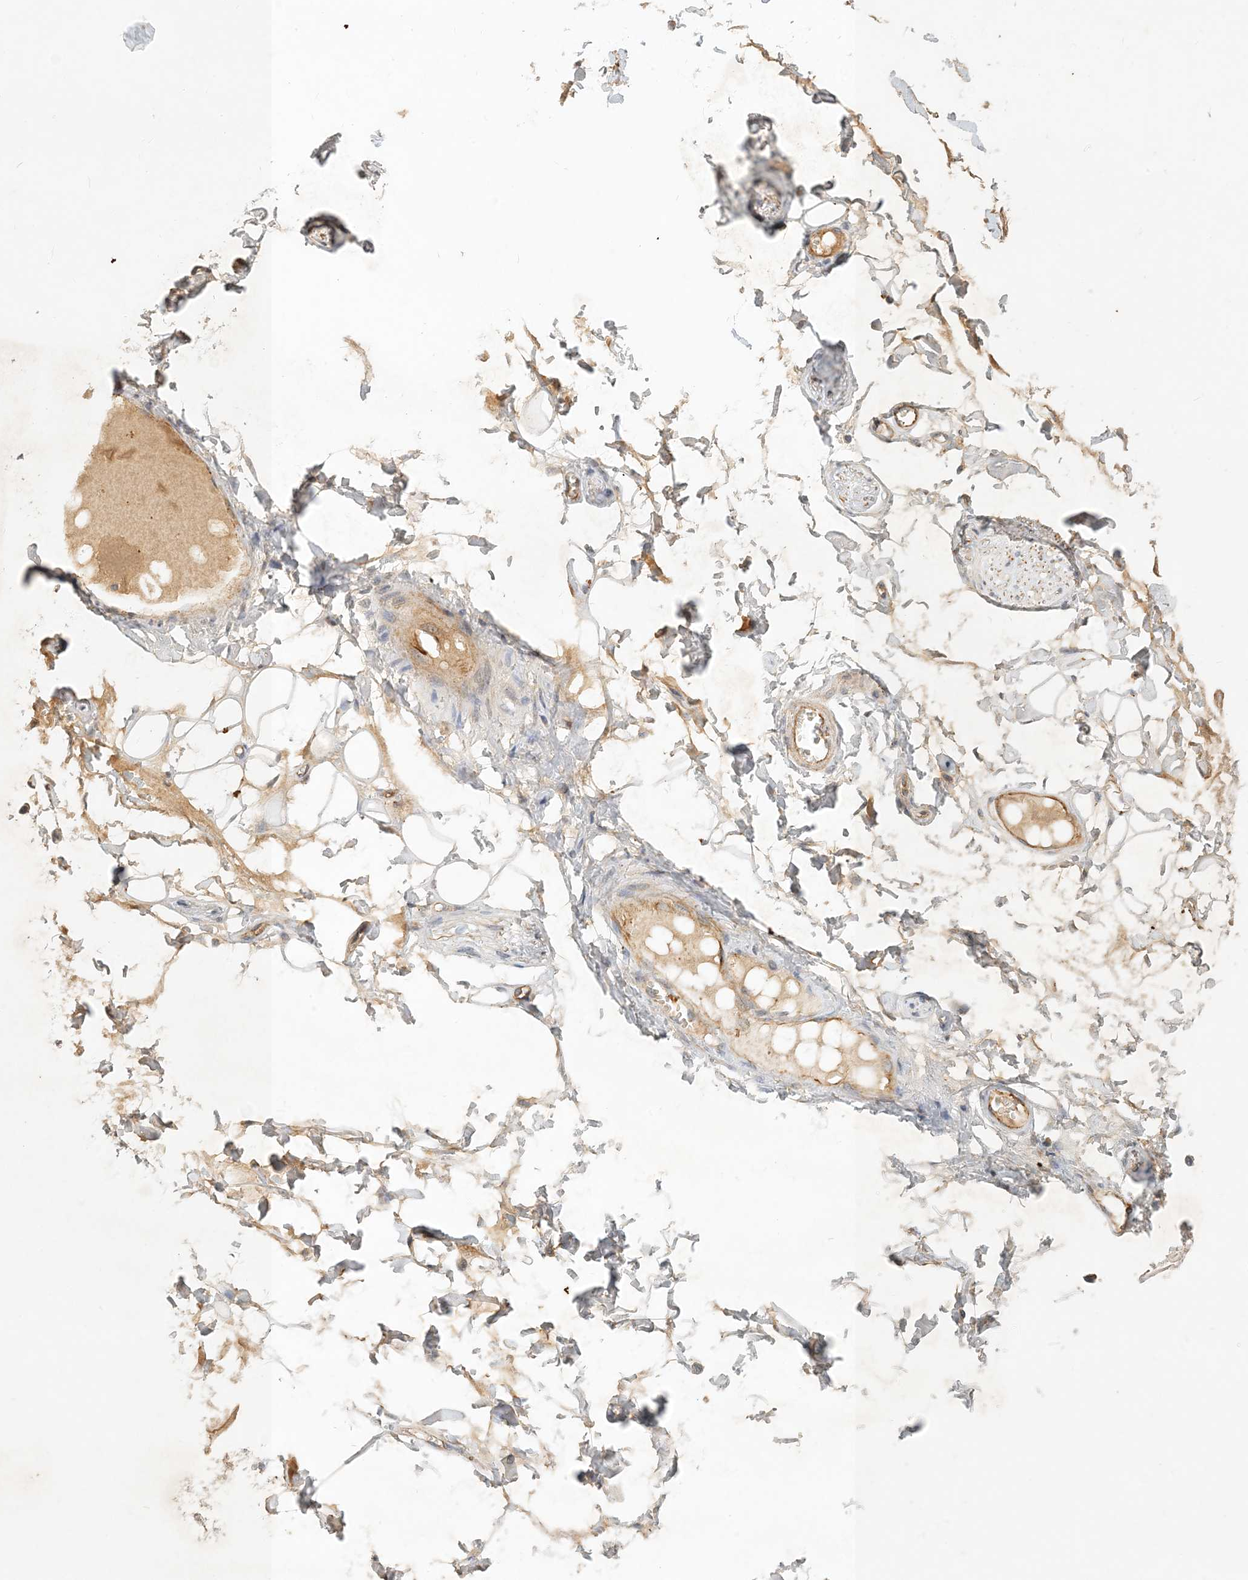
{"staining": {"intensity": "weak", "quantity": "25%-75%", "location": "cytoplasmic/membranous"}, "tissue": "adipose tissue", "cell_type": "Adipocytes", "image_type": "normal", "snomed": [{"axis": "morphology", "description": "Normal tissue, NOS"}, {"axis": "morphology", "description": "Inflammation, NOS"}, {"axis": "topography", "description": "Salivary gland"}, {"axis": "topography", "description": "Peripheral nerve tissue"}], "caption": "A histopathology image of human adipose tissue stained for a protein demonstrates weak cytoplasmic/membranous brown staining in adipocytes. (DAB = brown stain, brightfield microscopy at high magnification).", "gene": "ZBTB3", "patient": {"sex": "female", "age": 75}}